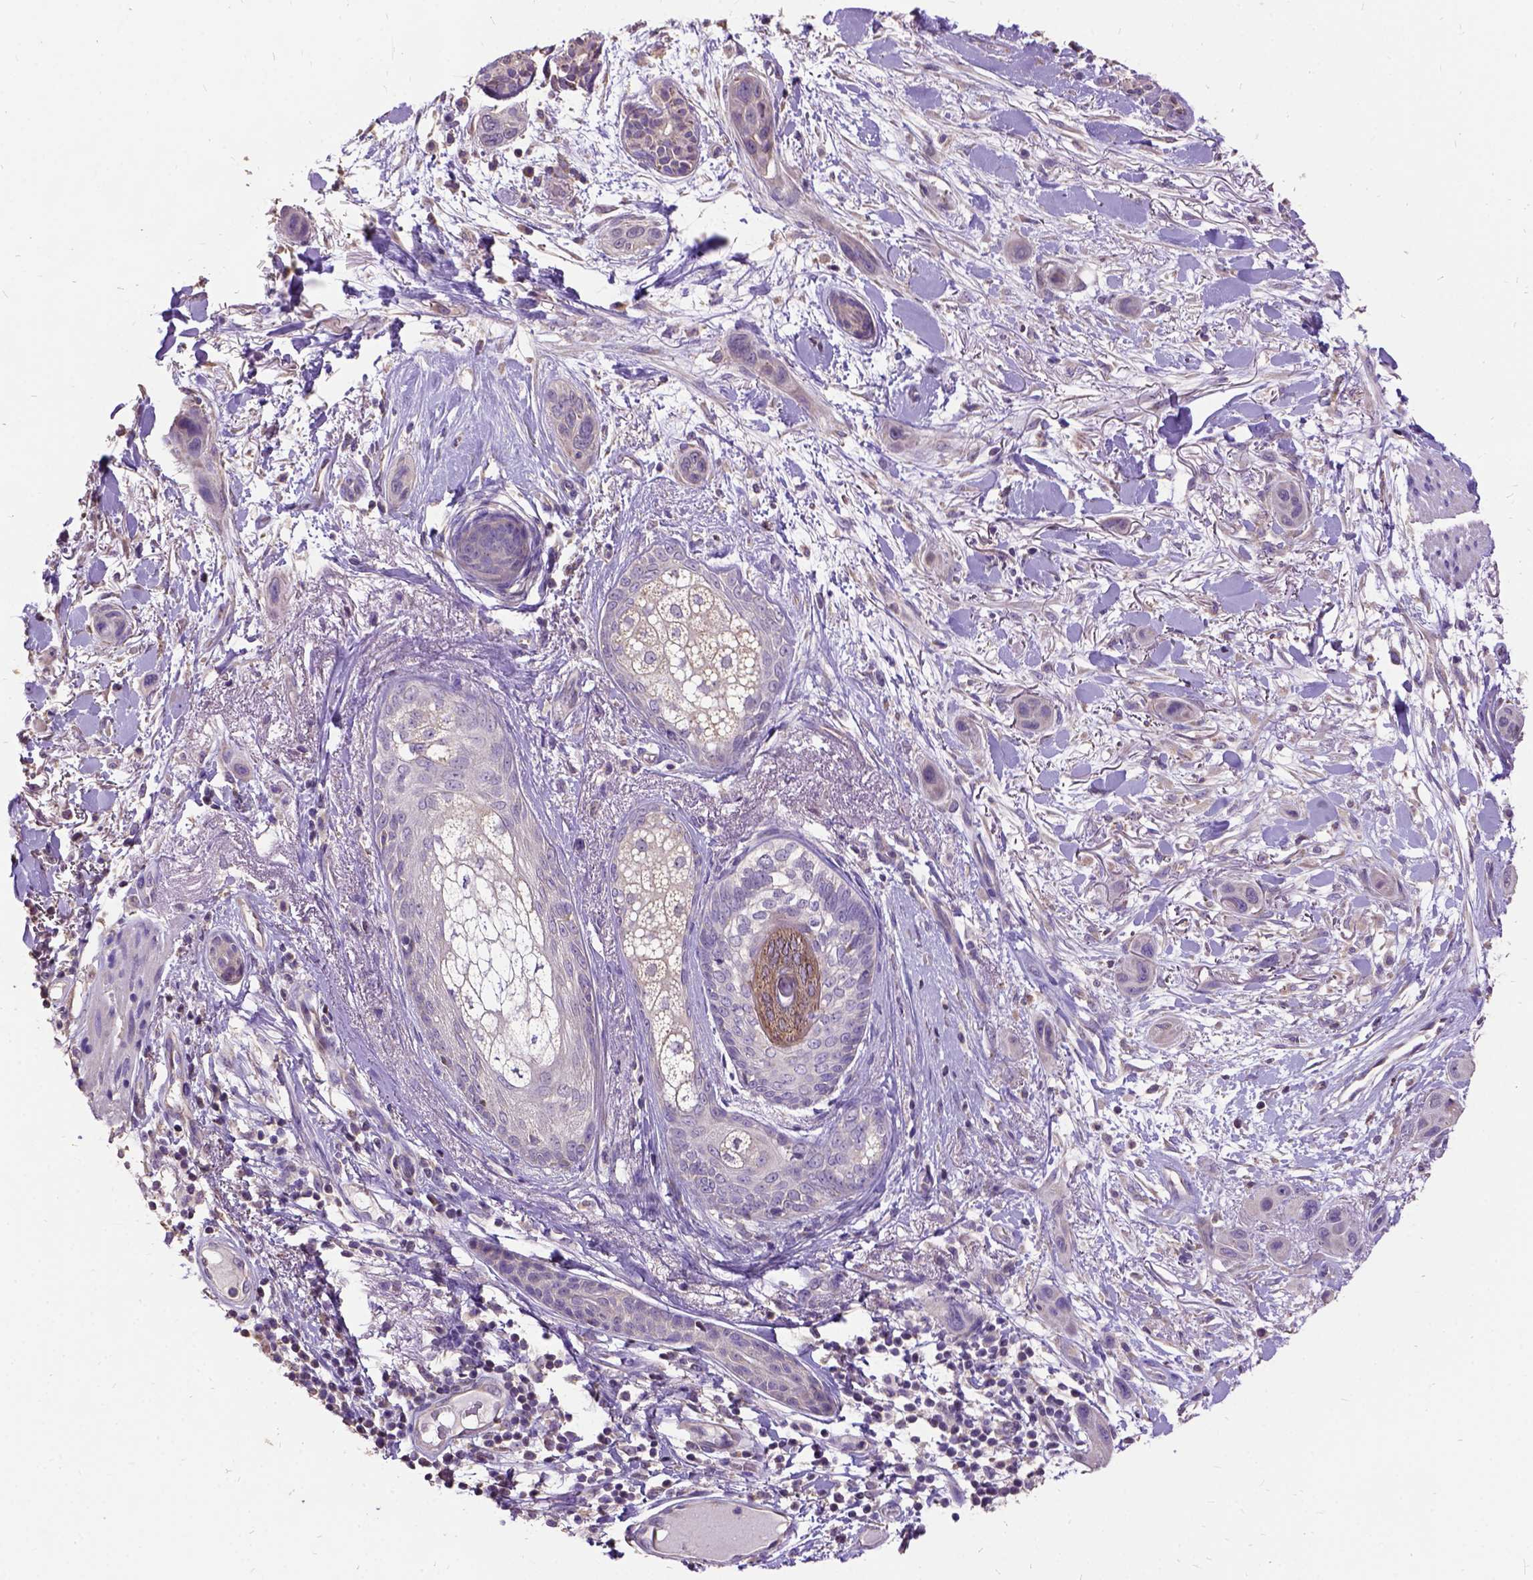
{"staining": {"intensity": "negative", "quantity": "none", "location": "none"}, "tissue": "skin cancer", "cell_type": "Tumor cells", "image_type": "cancer", "snomed": [{"axis": "morphology", "description": "Squamous cell carcinoma, NOS"}, {"axis": "topography", "description": "Skin"}], "caption": "Skin cancer (squamous cell carcinoma) stained for a protein using immunohistochemistry (IHC) exhibits no positivity tumor cells.", "gene": "DQX1", "patient": {"sex": "male", "age": 79}}